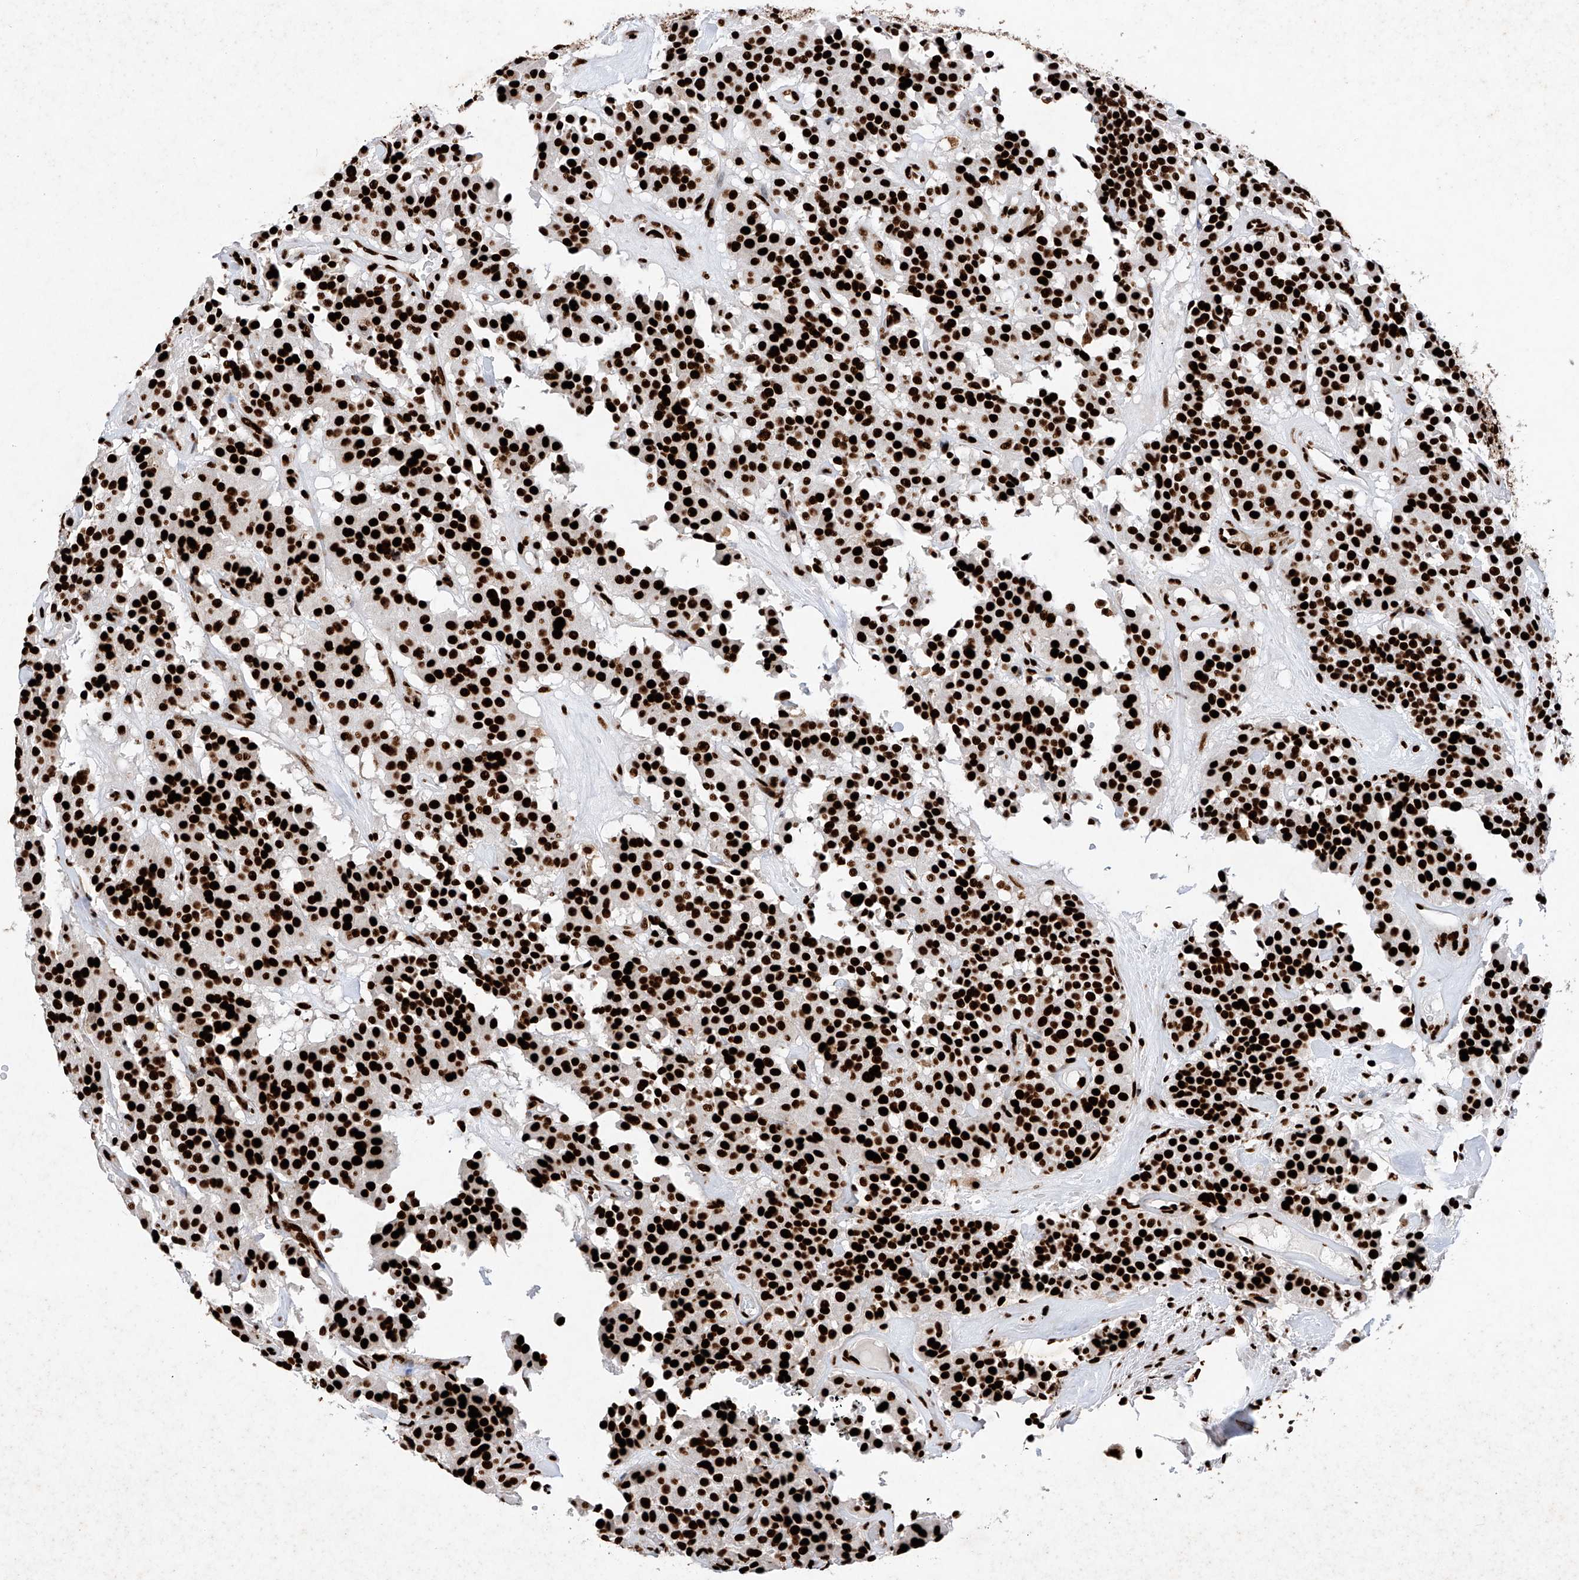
{"staining": {"intensity": "strong", "quantity": ">75%", "location": "nuclear"}, "tissue": "carcinoid", "cell_type": "Tumor cells", "image_type": "cancer", "snomed": [{"axis": "morphology", "description": "Carcinoid, malignant, NOS"}, {"axis": "topography", "description": "Lung"}], "caption": "Malignant carcinoid was stained to show a protein in brown. There is high levels of strong nuclear expression in approximately >75% of tumor cells.", "gene": "SRSF6", "patient": {"sex": "male", "age": 30}}